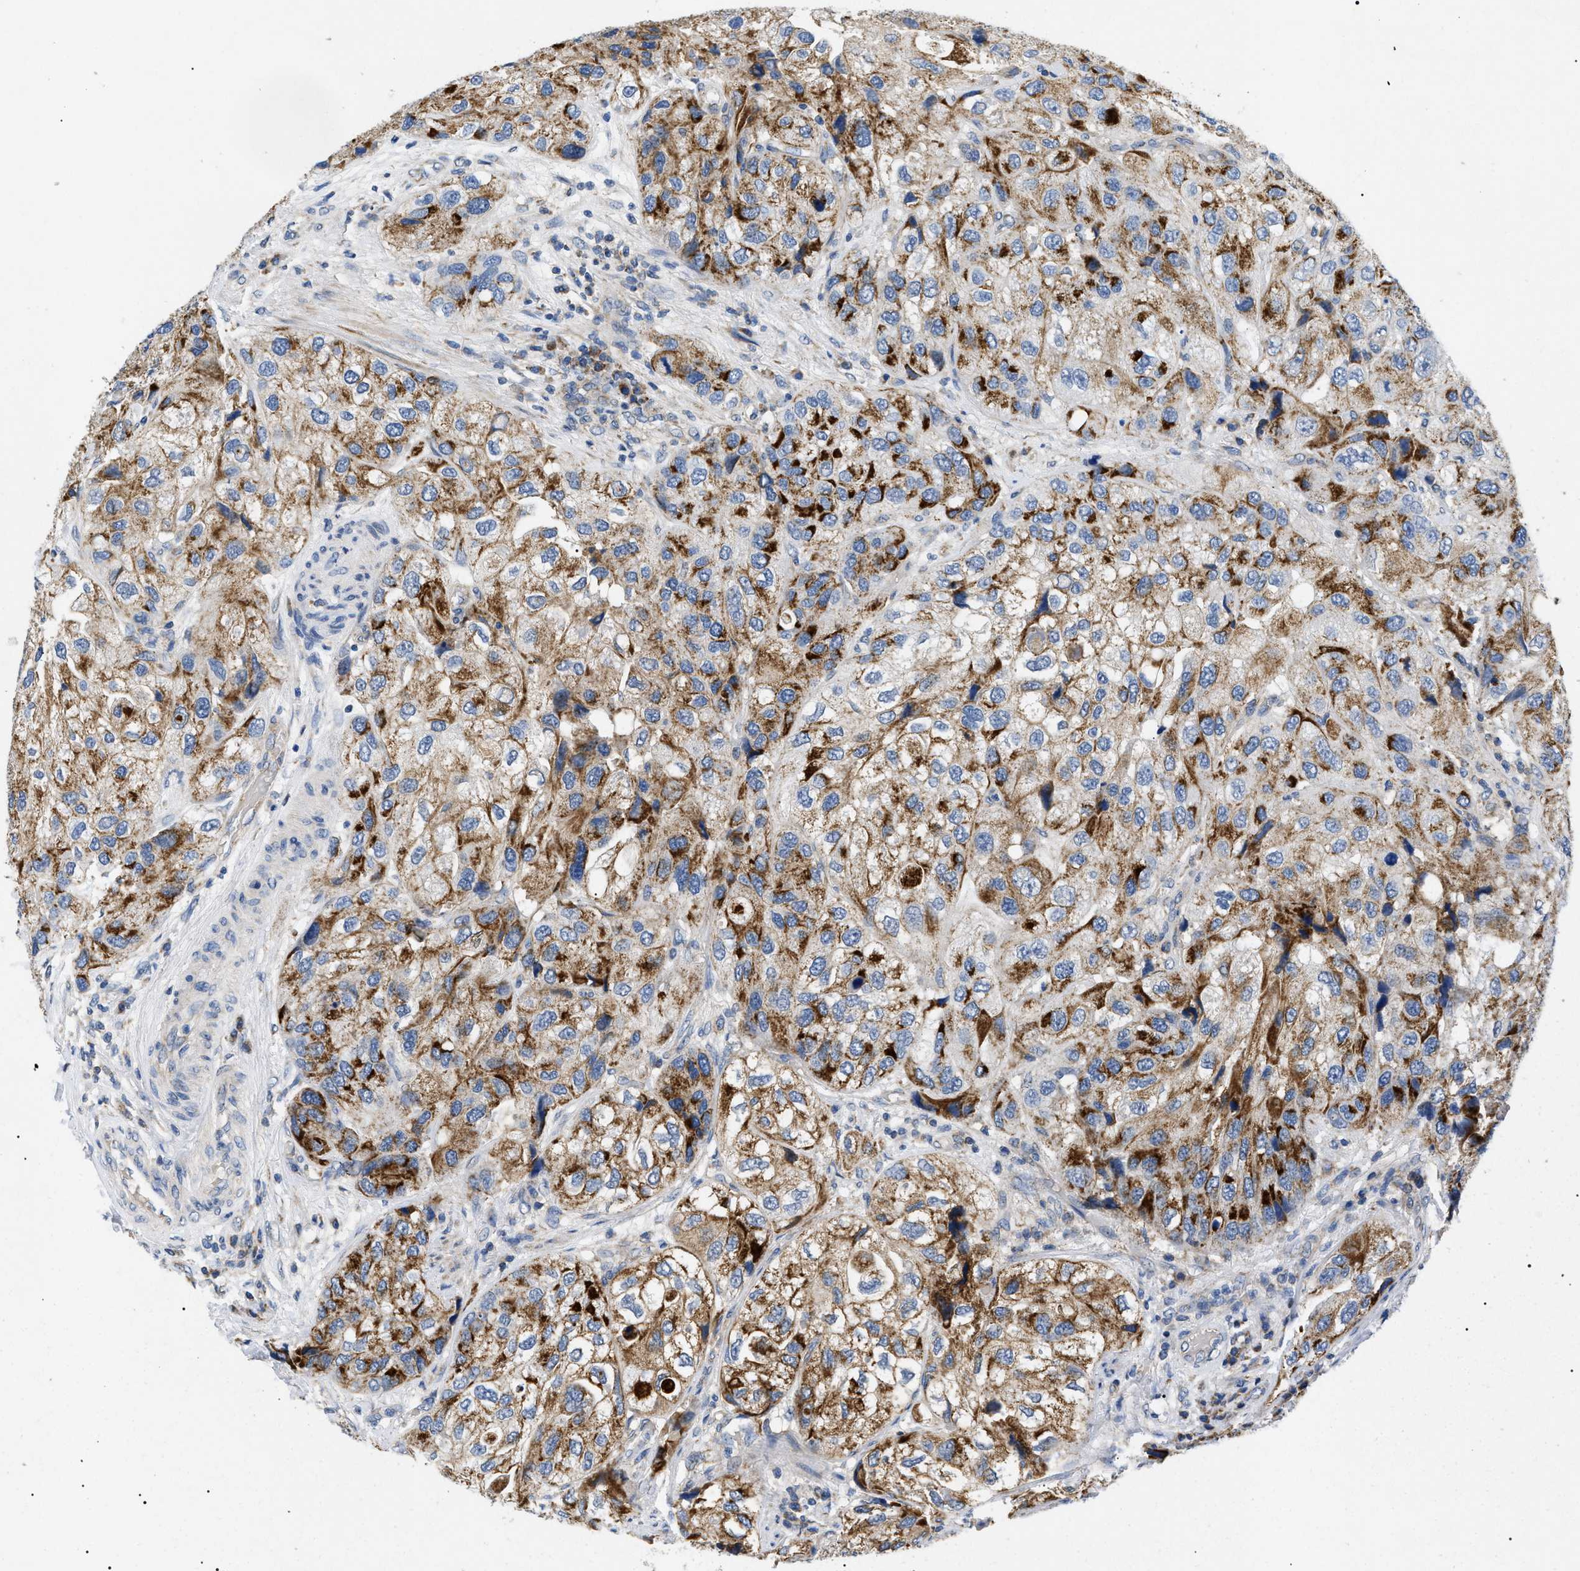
{"staining": {"intensity": "moderate", "quantity": ">75%", "location": "cytoplasmic/membranous"}, "tissue": "urothelial cancer", "cell_type": "Tumor cells", "image_type": "cancer", "snomed": [{"axis": "morphology", "description": "Urothelial carcinoma, High grade"}, {"axis": "topography", "description": "Urinary bladder"}], "caption": "High-grade urothelial carcinoma stained for a protein (brown) exhibits moderate cytoplasmic/membranous positive staining in about >75% of tumor cells.", "gene": "TOMM6", "patient": {"sex": "female", "age": 64}}